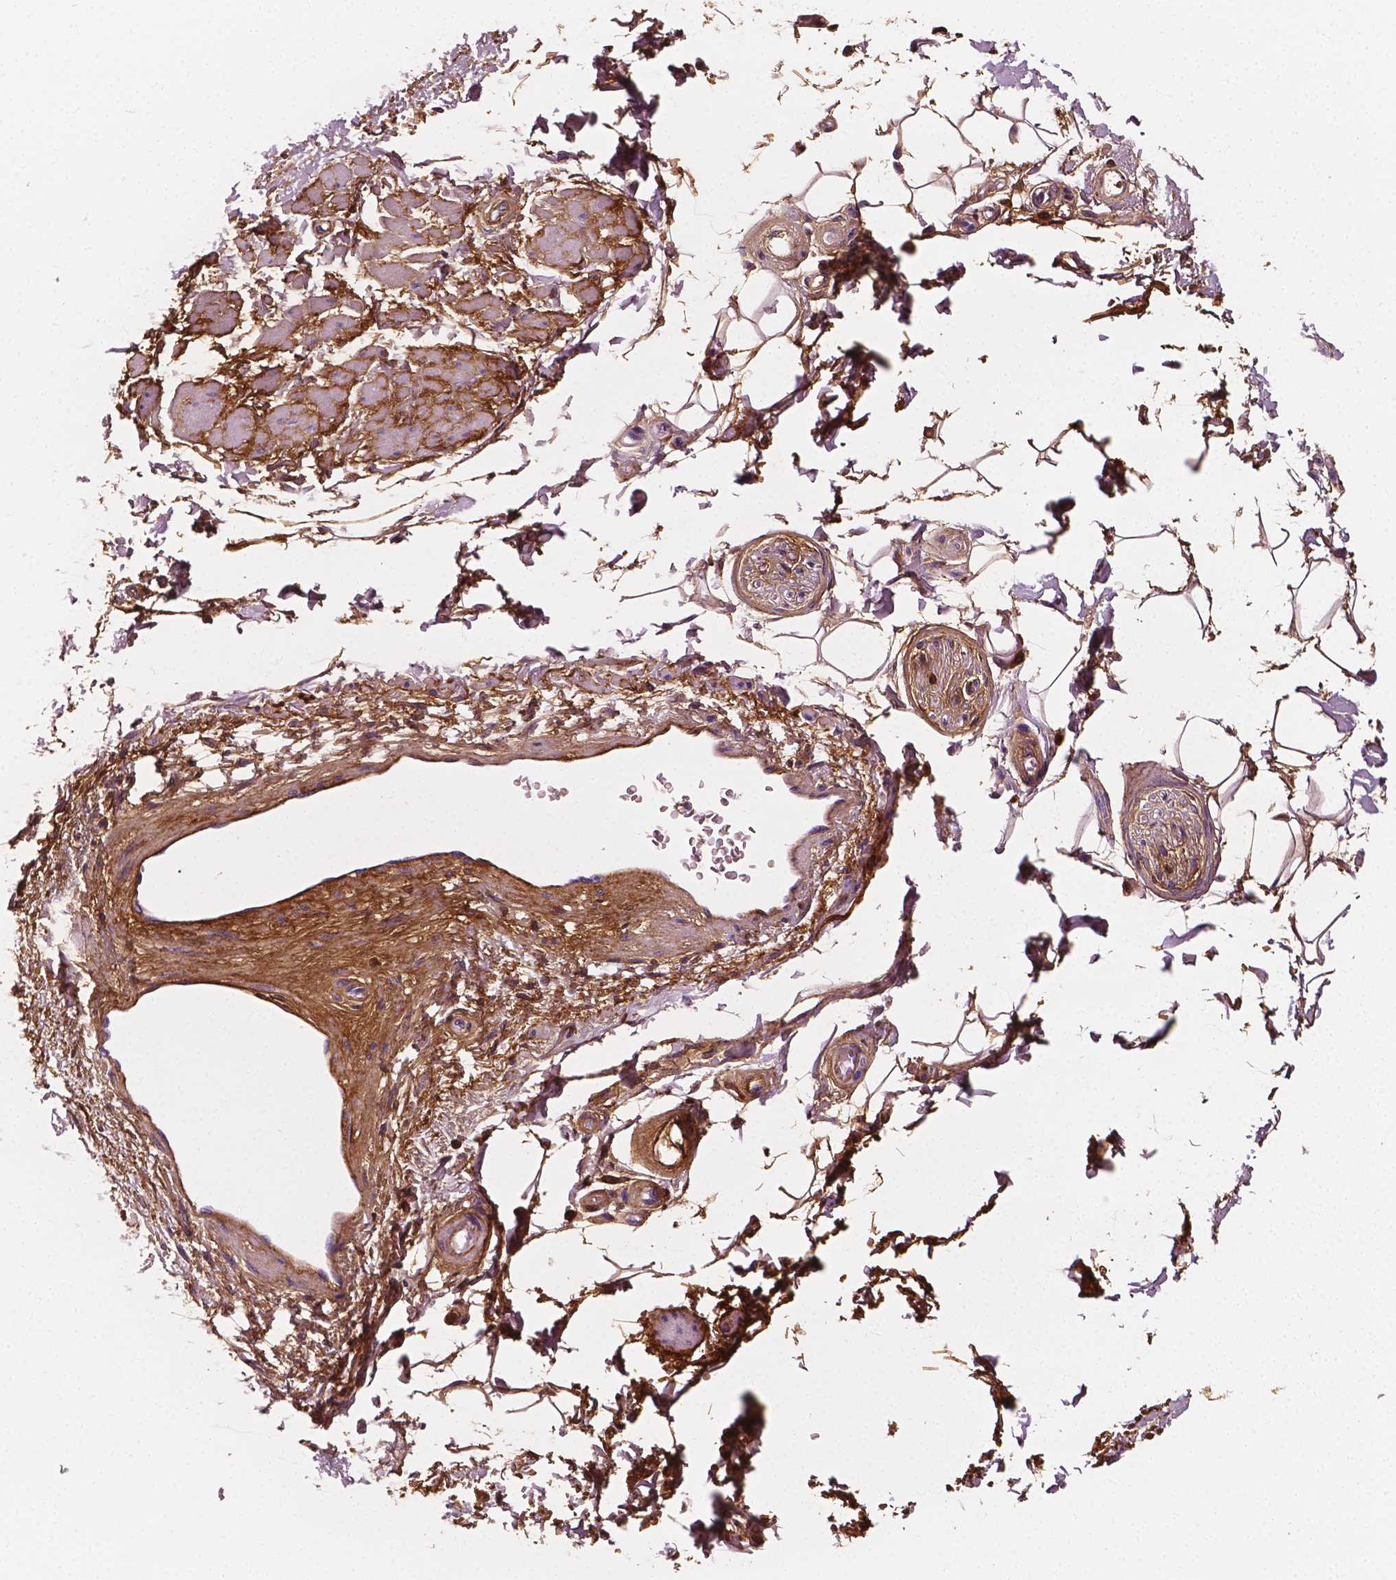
{"staining": {"intensity": "moderate", "quantity": ">75%", "location": "cytoplasmic/membranous"}, "tissue": "adipose tissue", "cell_type": "Adipocytes", "image_type": "normal", "snomed": [{"axis": "morphology", "description": "Normal tissue, NOS"}, {"axis": "topography", "description": "Anal"}, {"axis": "topography", "description": "Peripheral nerve tissue"}], "caption": "Adipose tissue was stained to show a protein in brown. There is medium levels of moderate cytoplasmic/membranous staining in approximately >75% of adipocytes. Immunohistochemistry stains the protein in brown and the nuclei are stained blue.", "gene": "FBLN1", "patient": {"sex": "male", "age": 51}}